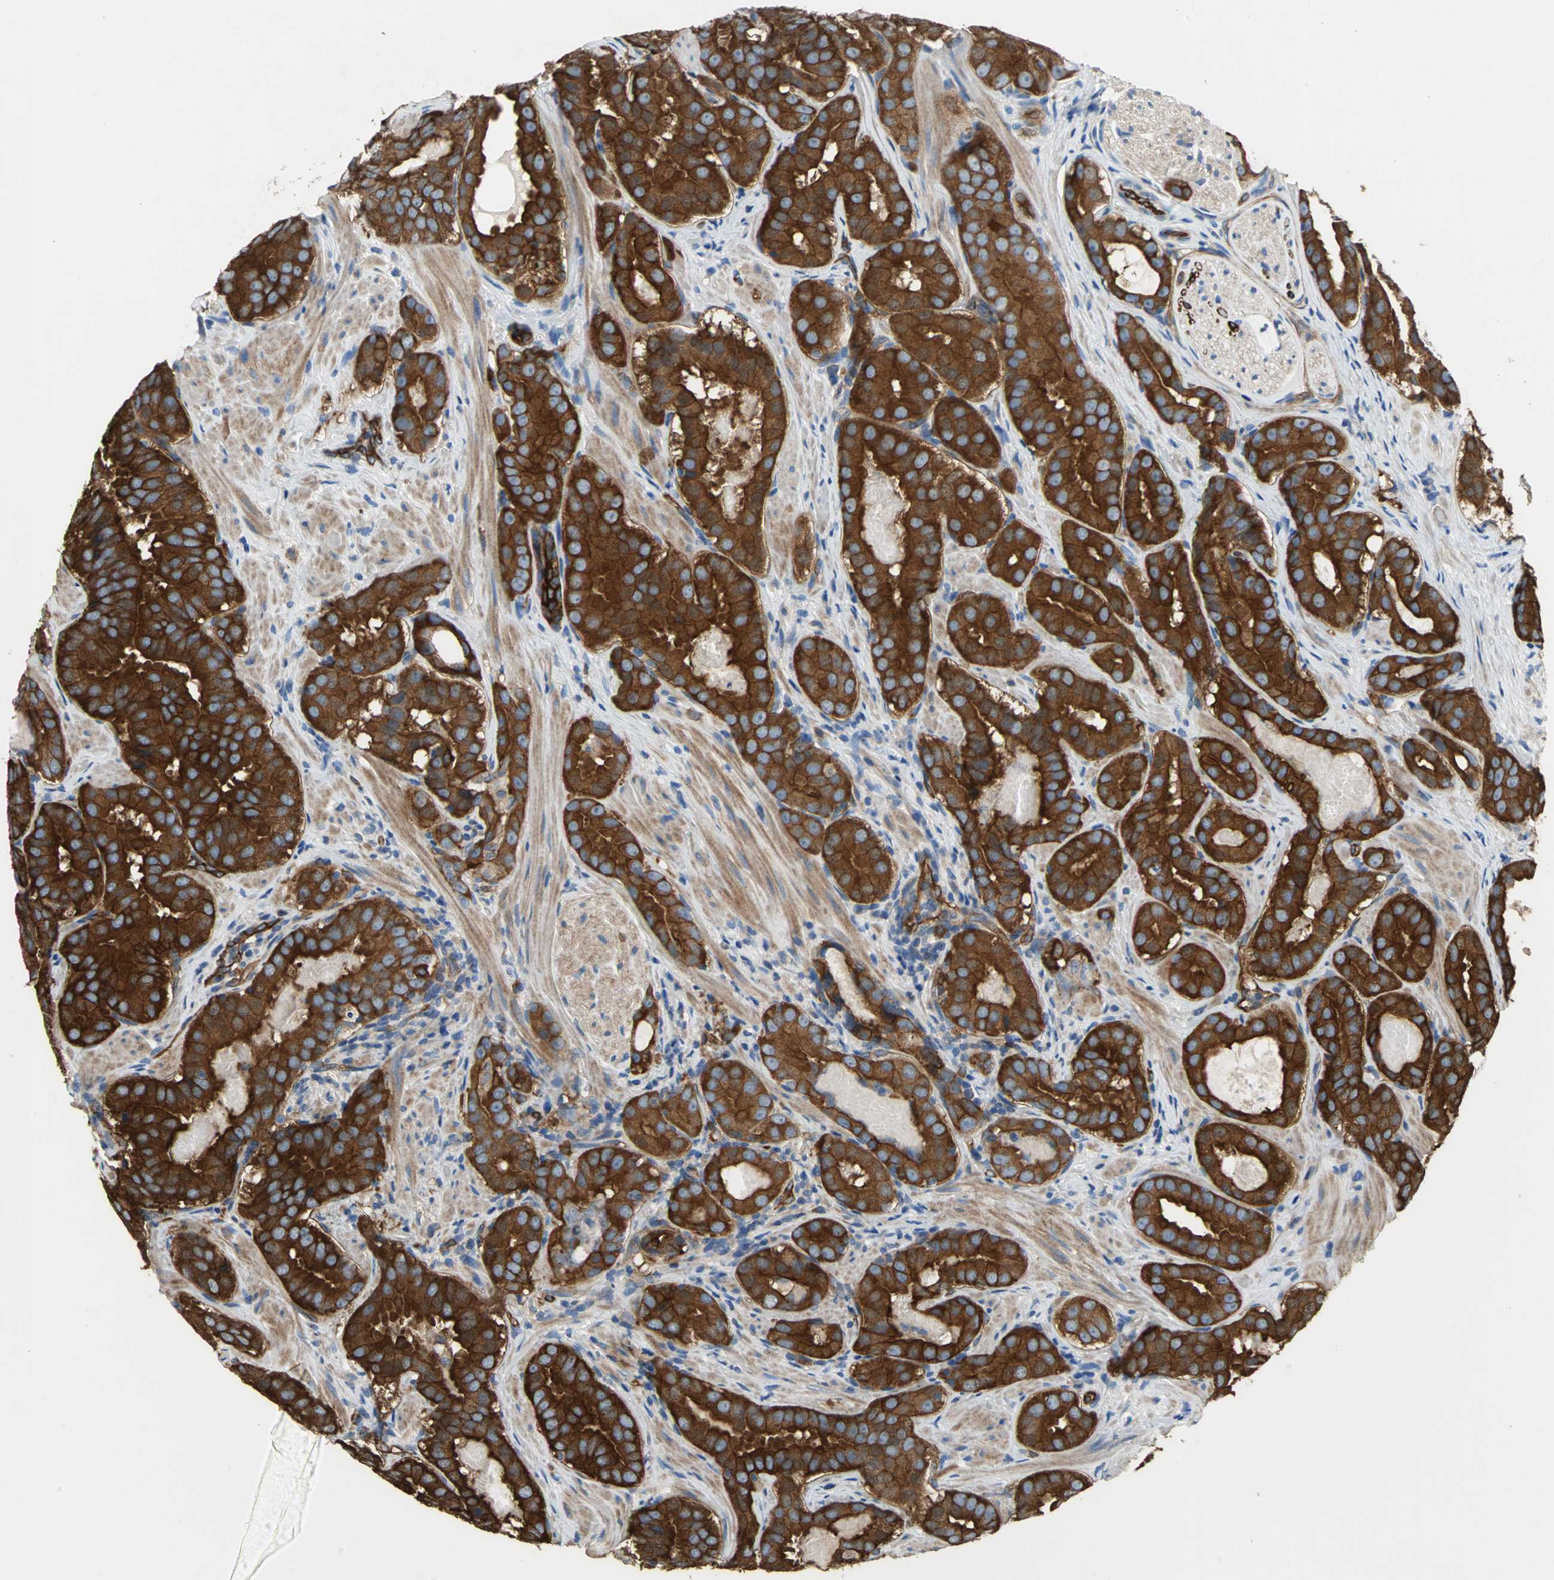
{"staining": {"intensity": "strong", "quantity": ">75%", "location": "cytoplasmic/membranous"}, "tissue": "prostate cancer", "cell_type": "Tumor cells", "image_type": "cancer", "snomed": [{"axis": "morphology", "description": "Adenocarcinoma, Low grade"}, {"axis": "topography", "description": "Prostate"}], "caption": "A micrograph of adenocarcinoma (low-grade) (prostate) stained for a protein exhibits strong cytoplasmic/membranous brown staining in tumor cells.", "gene": "FLNB", "patient": {"sex": "male", "age": 59}}